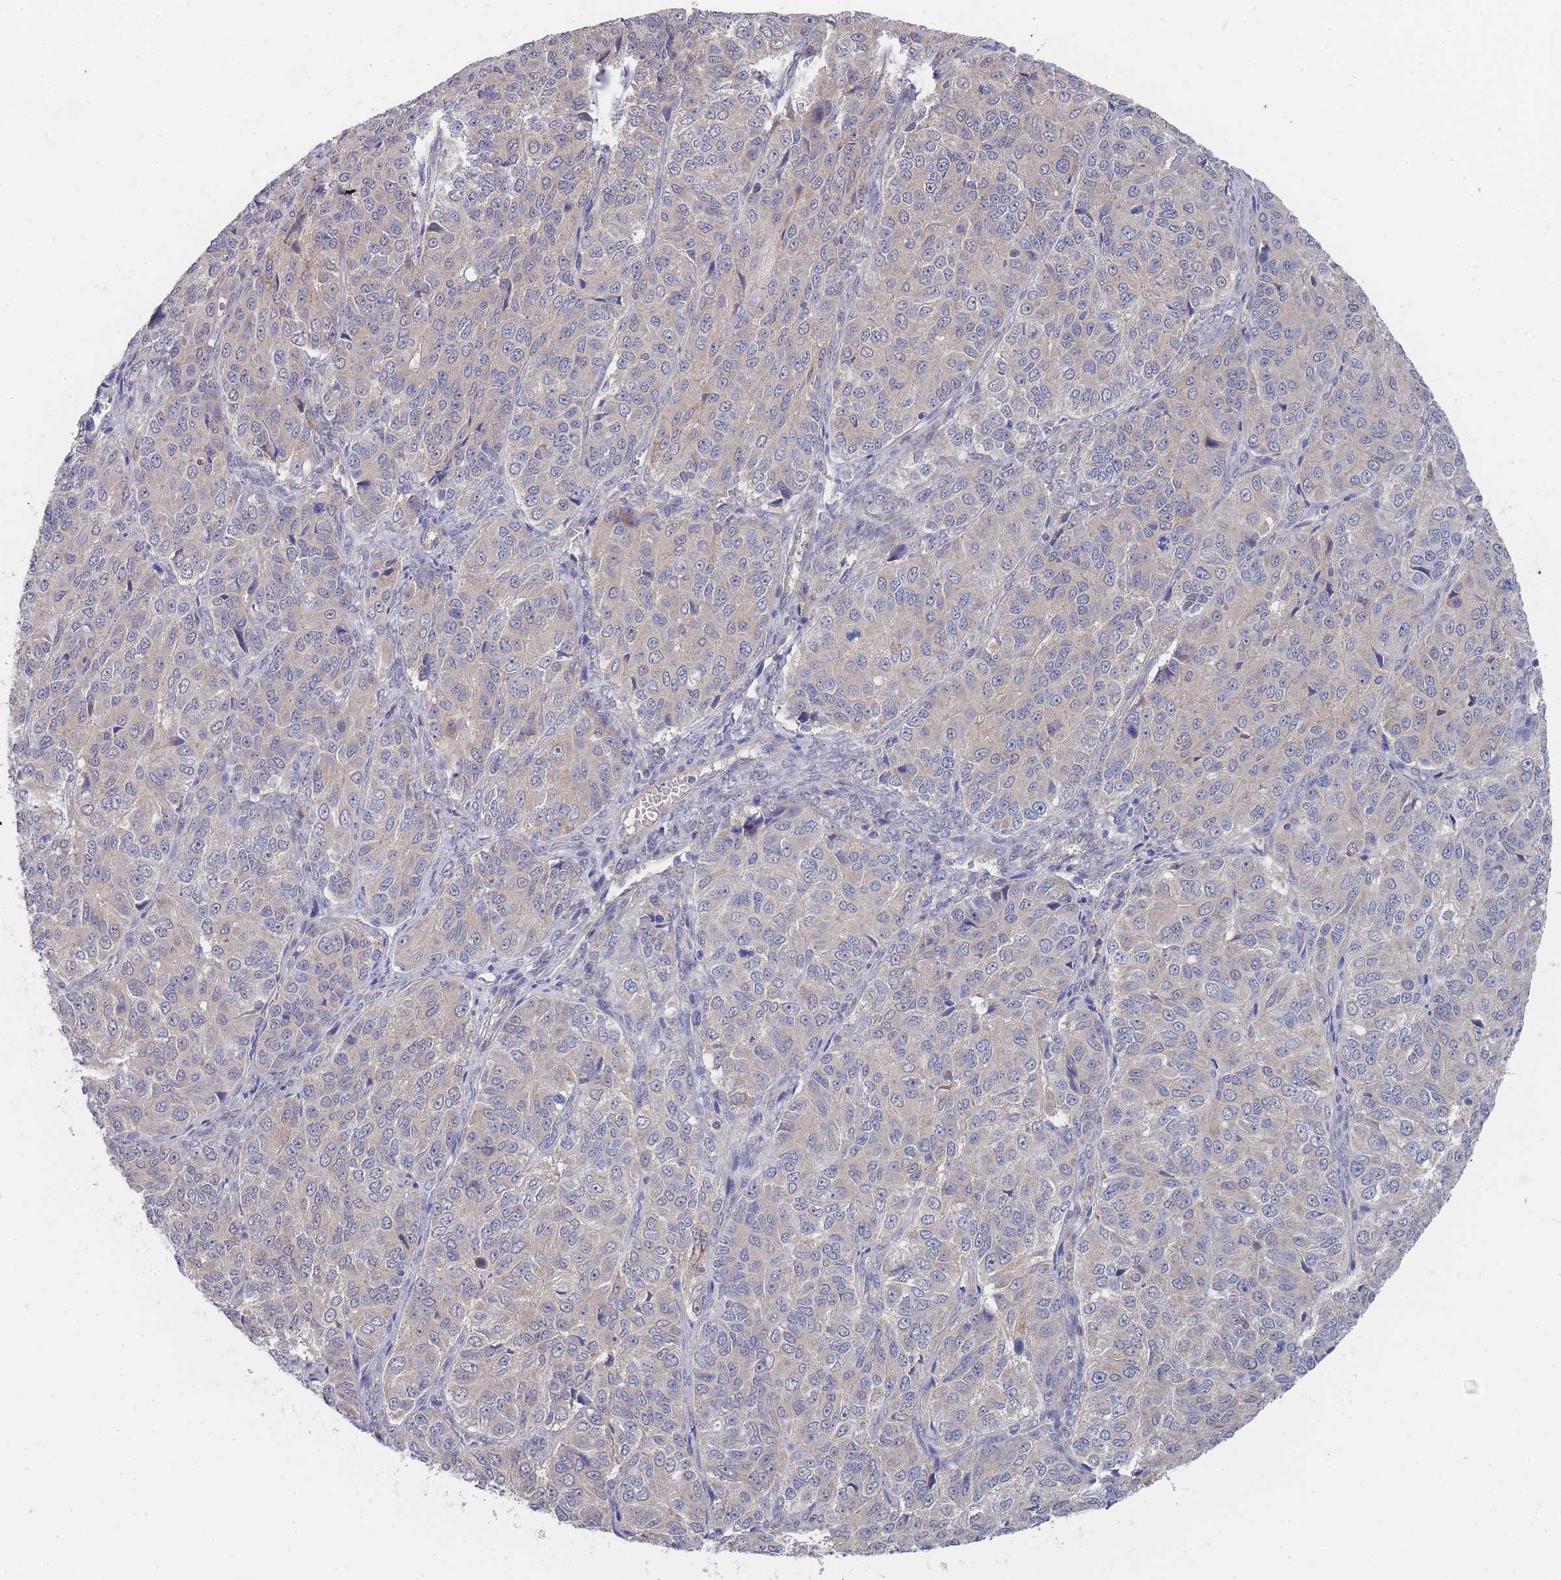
{"staining": {"intensity": "weak", "quantity": "<25%", "location": "cytoplasmic/membranous"}, "tissue": "ovarian cancer", "cell_type": "Tumor cells", "image_type": "cancer", "snomed": [{"axis": "morphology", "description": "Carcinoma, endometroid"}, {"axis": "topography", "description": "Ovary"}], "caption": "Immunohistochemistry (IHC) of human ovarian cancer (endometroid carcinoma) displays no staining in tumor cells.", "gene": "NUB1", "patient": {"sex": "female", "age": 51}}